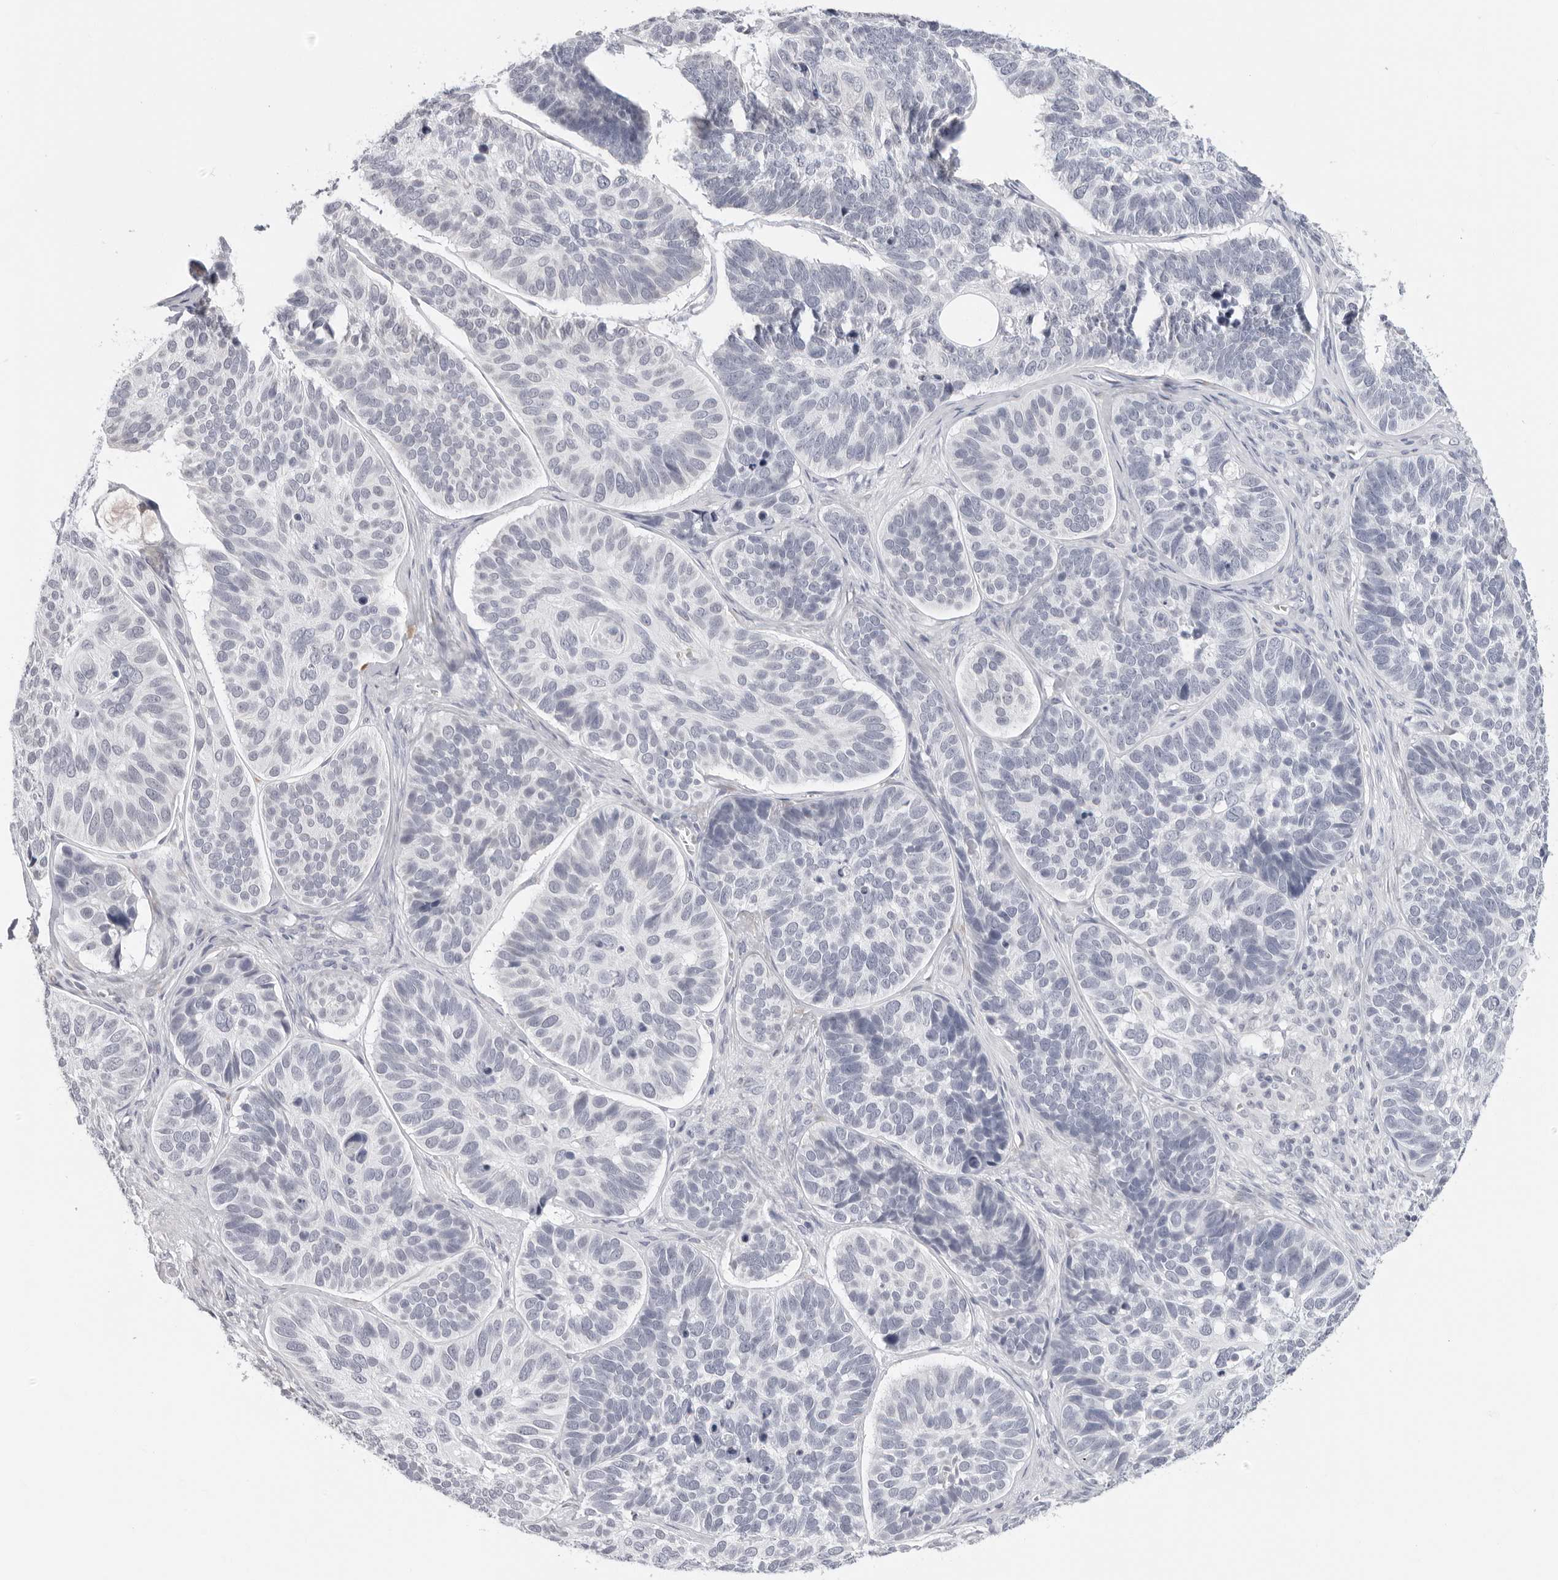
{"staining": {"intensity": "negative", "quantity": "none", "location": "none"}, "tissue": "skin cancer", "cell_type": "Tumor cells", "image_type": "cancer", "snomed": [{"axis": "morphology", "description": "Basal cell carcinoma"}, {"axis": "topography", "description": "Skin"}], "caption": "Immunohistochemistry of skin basal cell carcinoma reveals no staining in tumor cells.", "gene": "EDN2", "patient": {"sex": "male", "age": 62}}